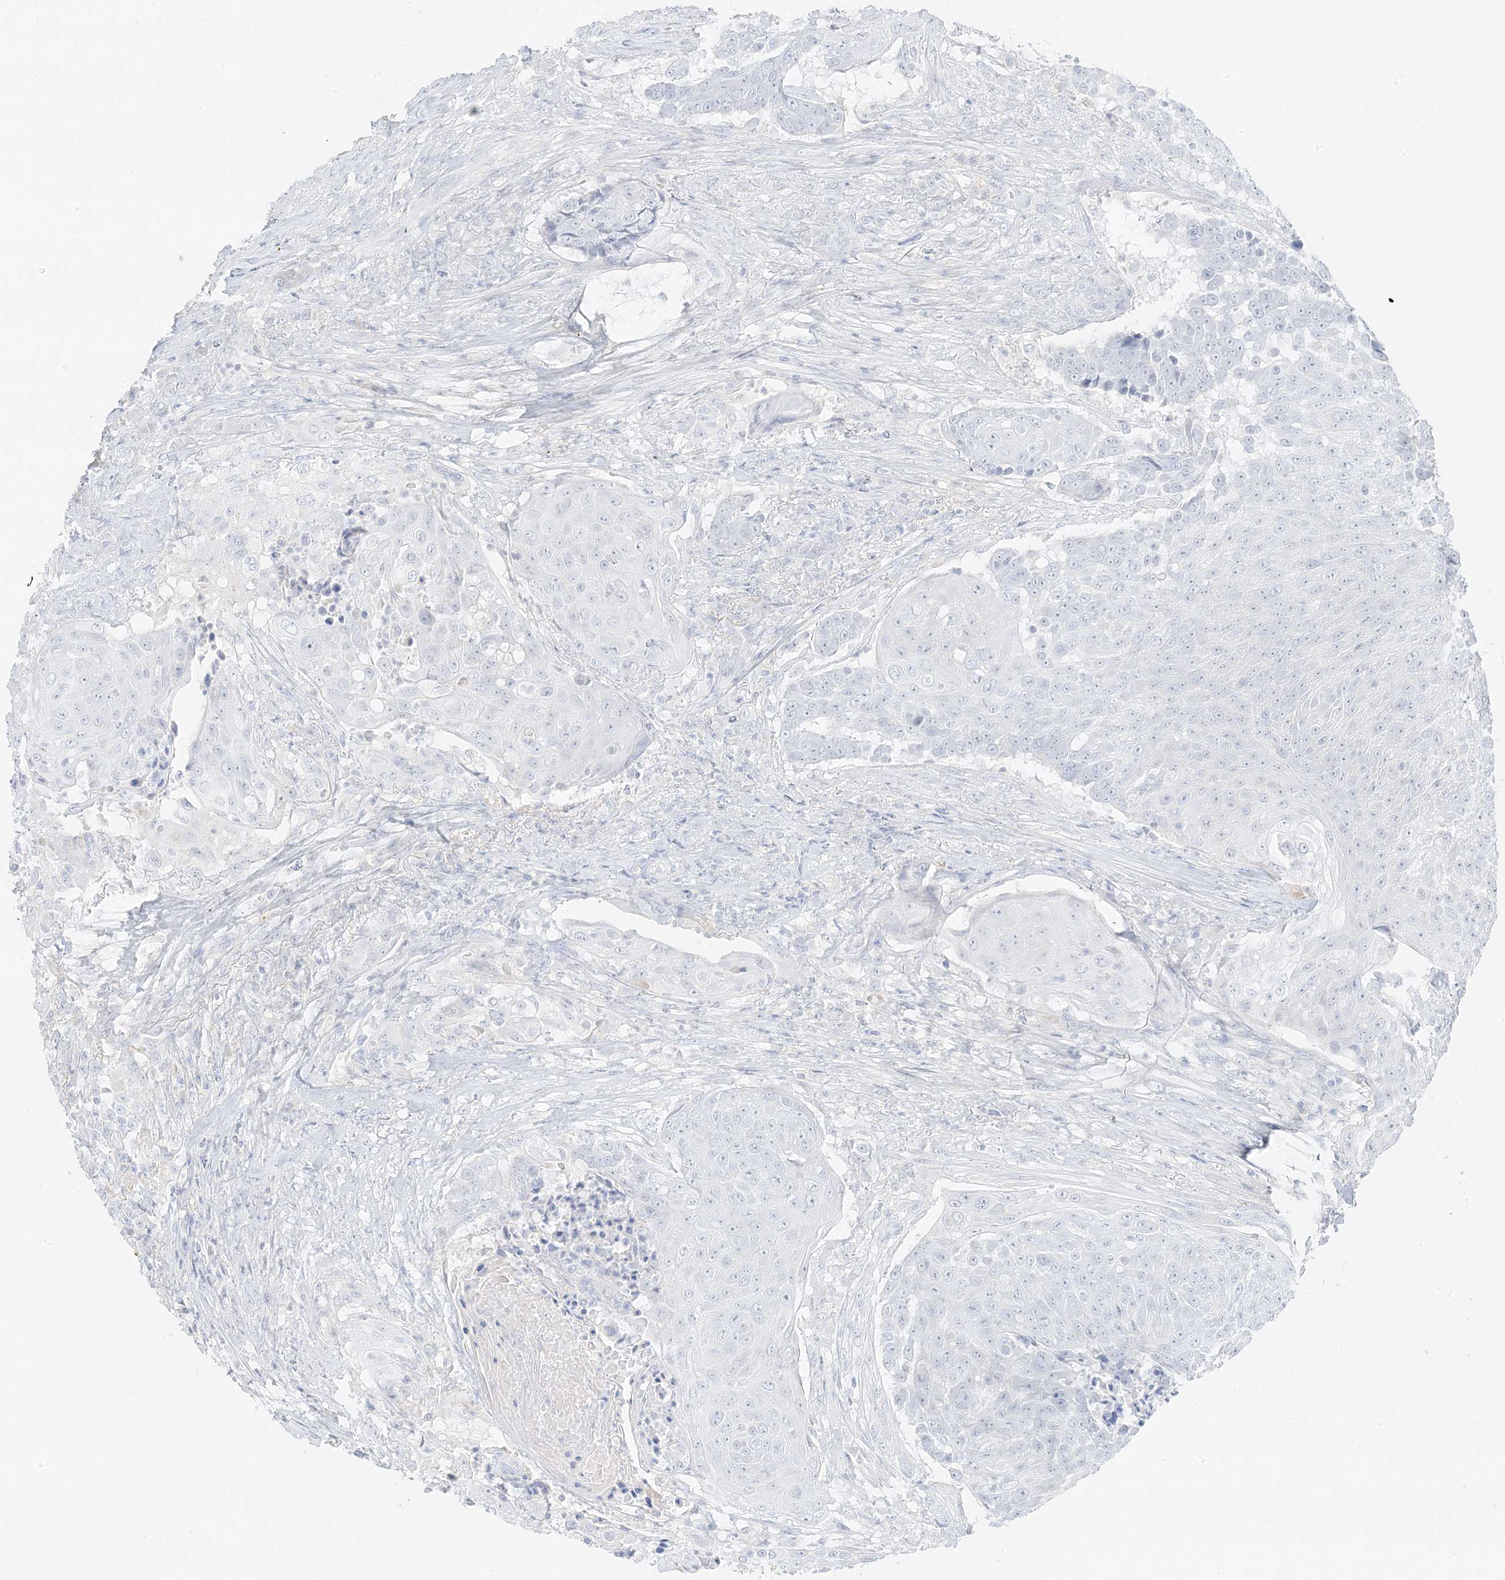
{"staining": {"intensity": "negative", "quantity": "none", "location": "none"}, "tissue": "urothelial cancer", "cell_type": "Tumor cells", "image_type": "cancer", "snomed": [{"axis": "morphology", "description": "Urothelial carcinoma, High grade"}, {"axis": "topography", "description": "Urinary bladder"}], "caption": "The immunohistochemistry micrograph has no significant positivity in tumor cells of high-grade urothelial carcinoma tissue.", "gene": "ZBTB41", "patient": {"sex": "female", "age": 63}}